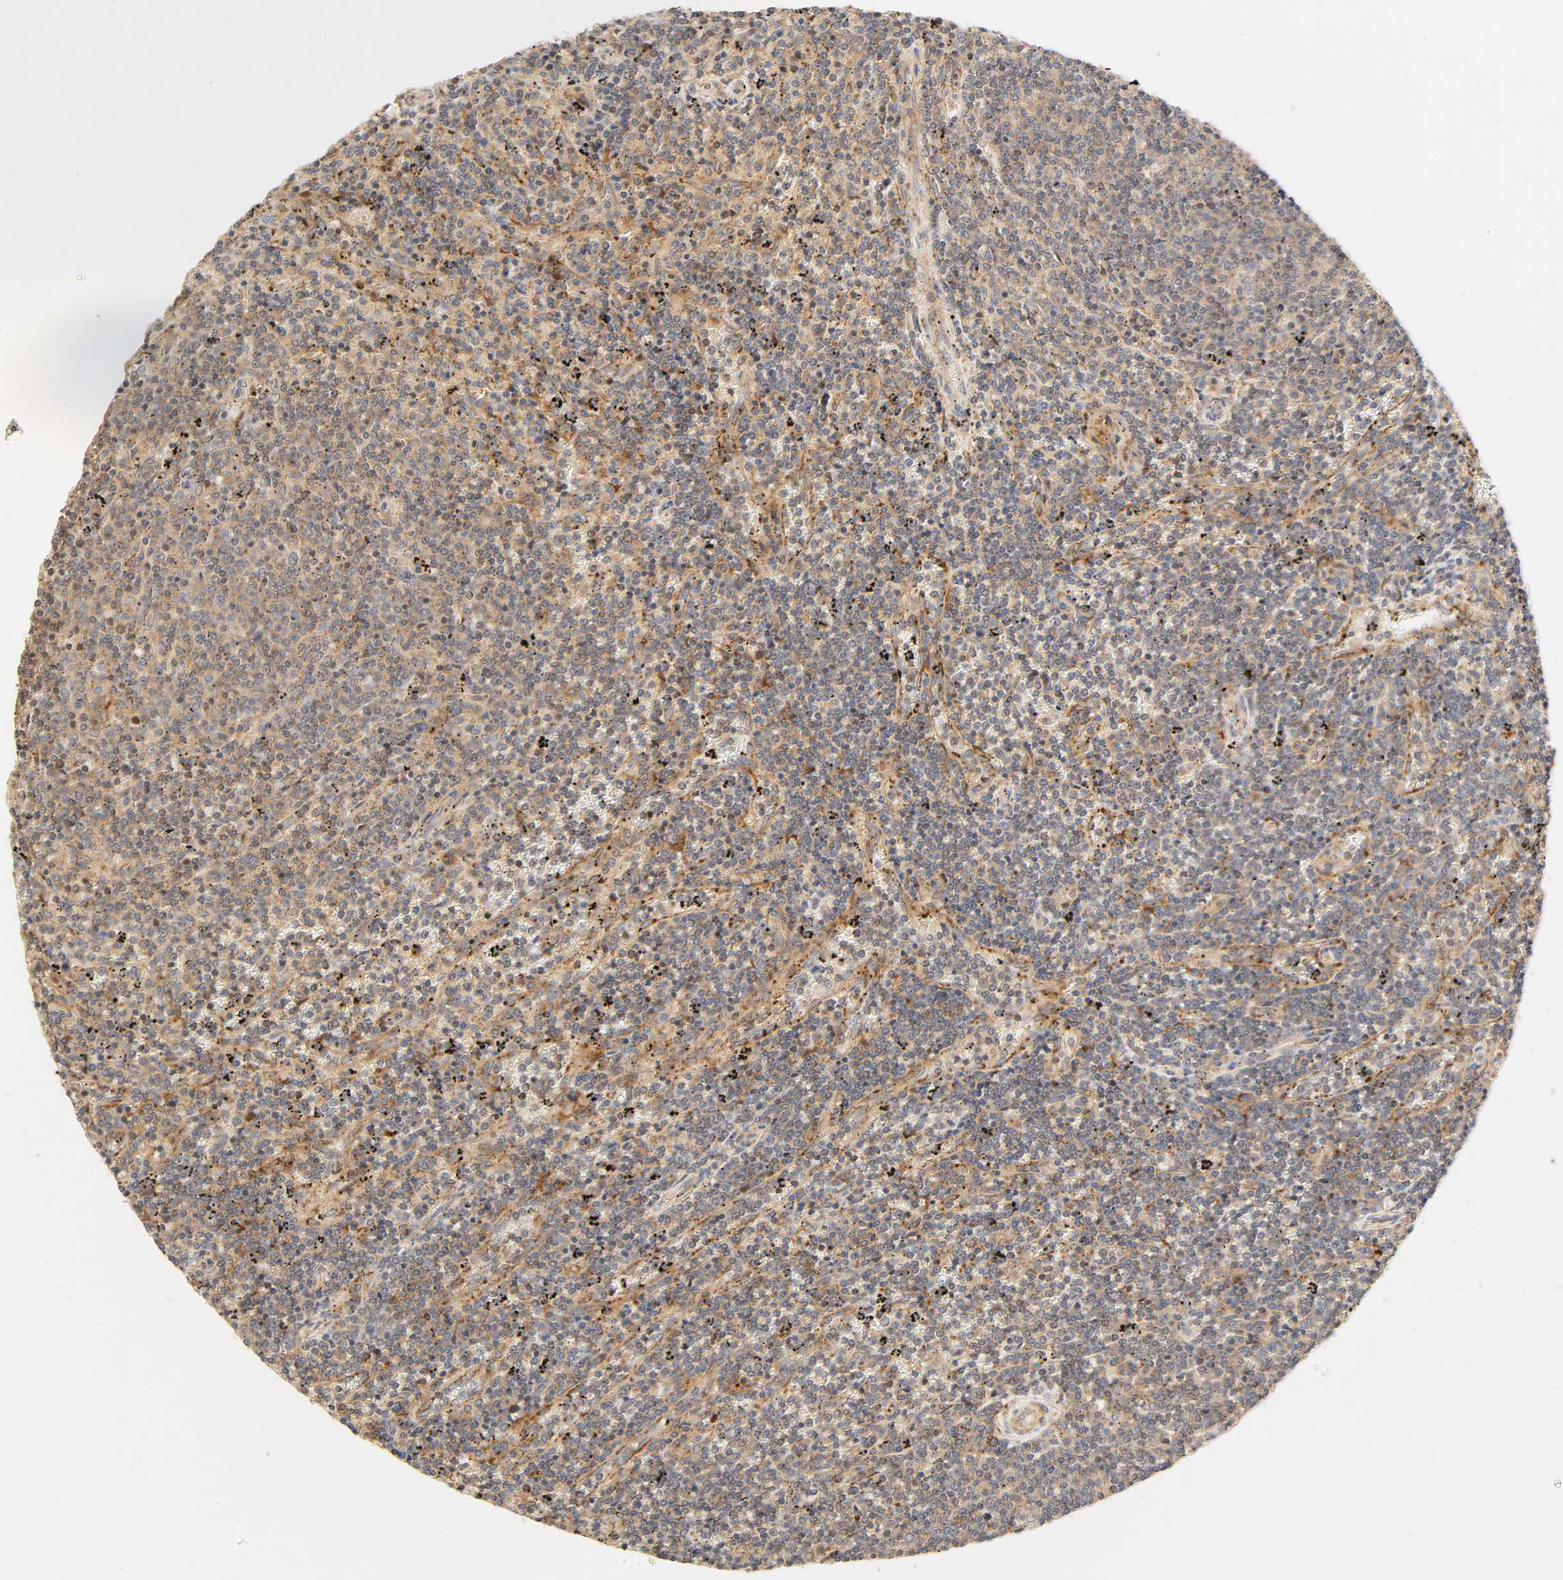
{"staining": {"intensity": "moderate", "quantity": ">75%", "location": "cytoplasmic/membranous"}, "tissue": "lymphoma", "cell_type": "Tumor cells", "image_type": "cancer", "snomed": [{"axis": "morphology", "description": "Malignant lymphoma, non-Hodgkin's type, Low grade"}, {"axis": "topography", "description": "Spleen"}], "caption": "This histopathology image reveals immunohistochemistry (IHC) staining of lymphoma, with medium moderate cytoplasmic/membranous staining in approximately >75% of tumor cells.", "gene": "MAPK6", "patient": {"sex": "female", "age": 50}}